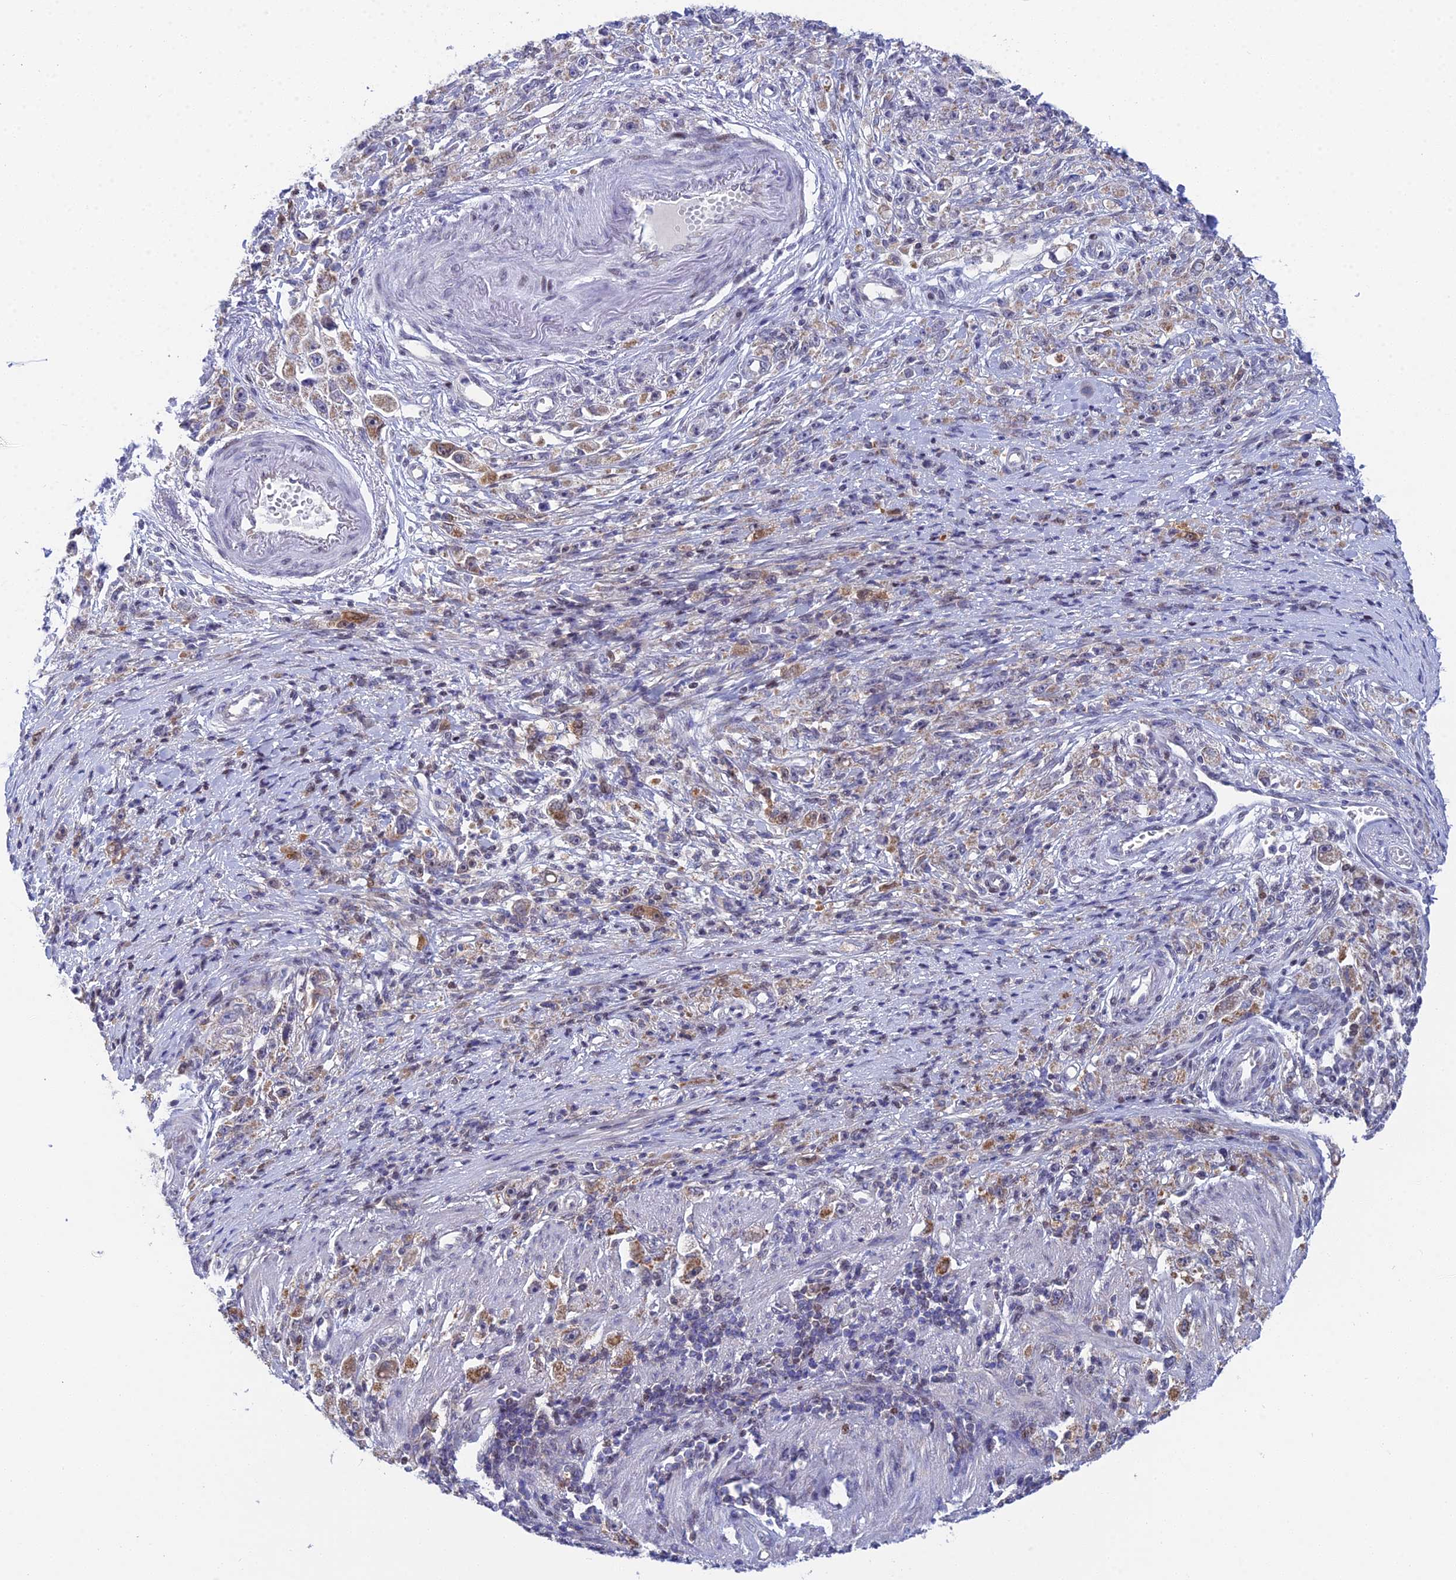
{"staining": {"intensity": "moderate", "quantity": "25%-75%", "location": "cytoplasmic/membranous"}, "tissue": "stomach cancer", "cell_type": "Tumor cells", "image_type": "cancer", "snomed": [{"axis": "morphology", "description": "Adenocarcinoma, NOS"}, {"axis": "topography", "description": "Stomach"}], "caption": "Protein expression analysis of stomach cancer (adenocarcinoma) displays moderate cytoplasmic/membranous expression in about 25%-75% of tumor cells. The protein of interest is stained brown, and the nuclei are stained in blue (DAB IHC with brightfield microscopy, high magnification).", "gene": "ELOA2", "patient": {"sex": "female", "age": 59}}